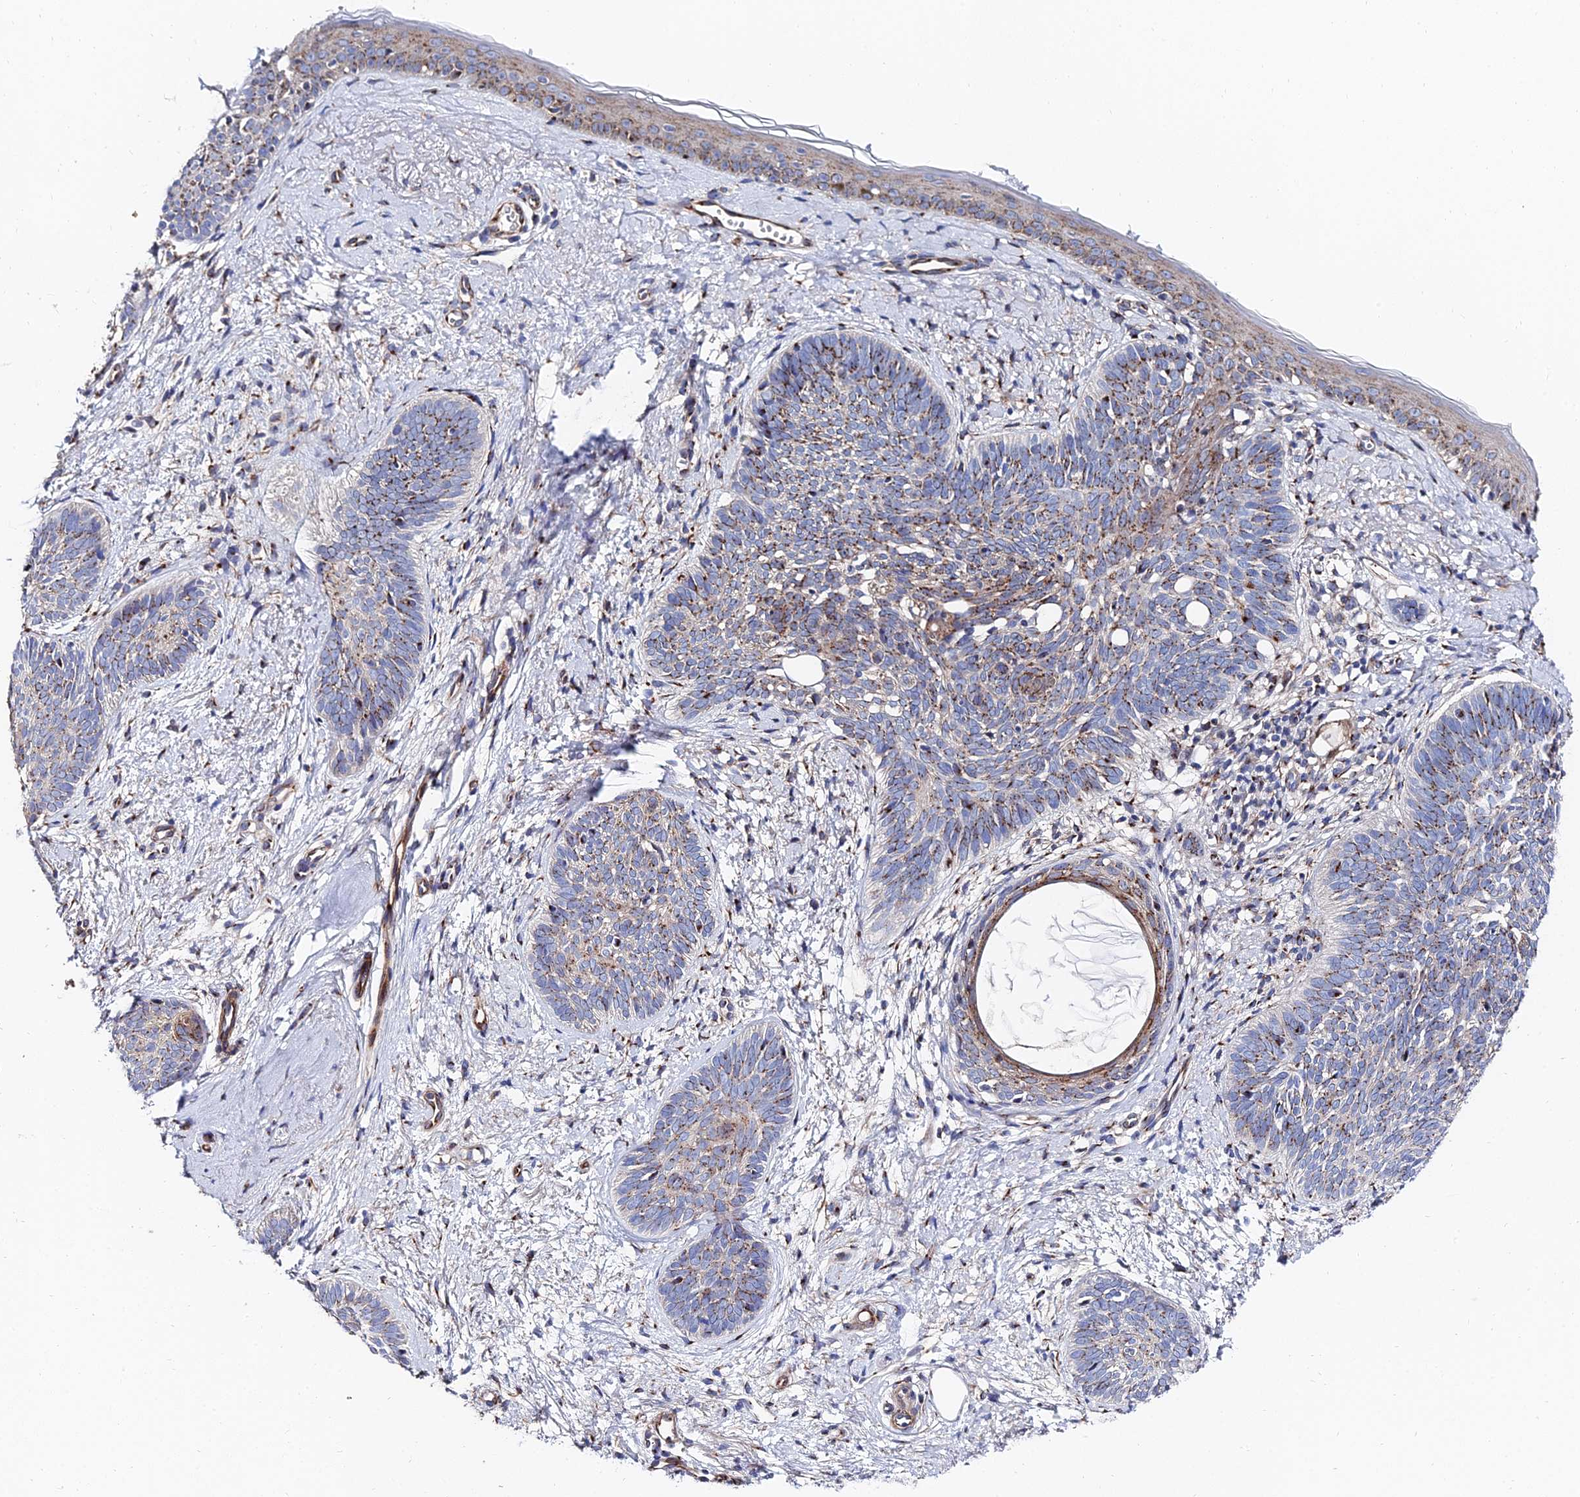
{"staining": {"intensity": "moderate", "quantity": ">75%", "location": "cytoplasmic/membranous"}, "tissue": "skin cancer", "cell_type": "Tumor cells", "image_type": "cancer", "snomed": [{"axis": "morphology", "description": "Basal cell carcinoma"}, {"axis": "topography", "description": "Skin"}], "caption": "About >75% of tumor cells in basal cell carcinoma (skin) demonstrate moderate cytoplasmic/membranous protein positivity as visualized by brown immunohistochemical staining.", "gene": "BORCS8", "patient": {"sex": "female", "age": 81}}